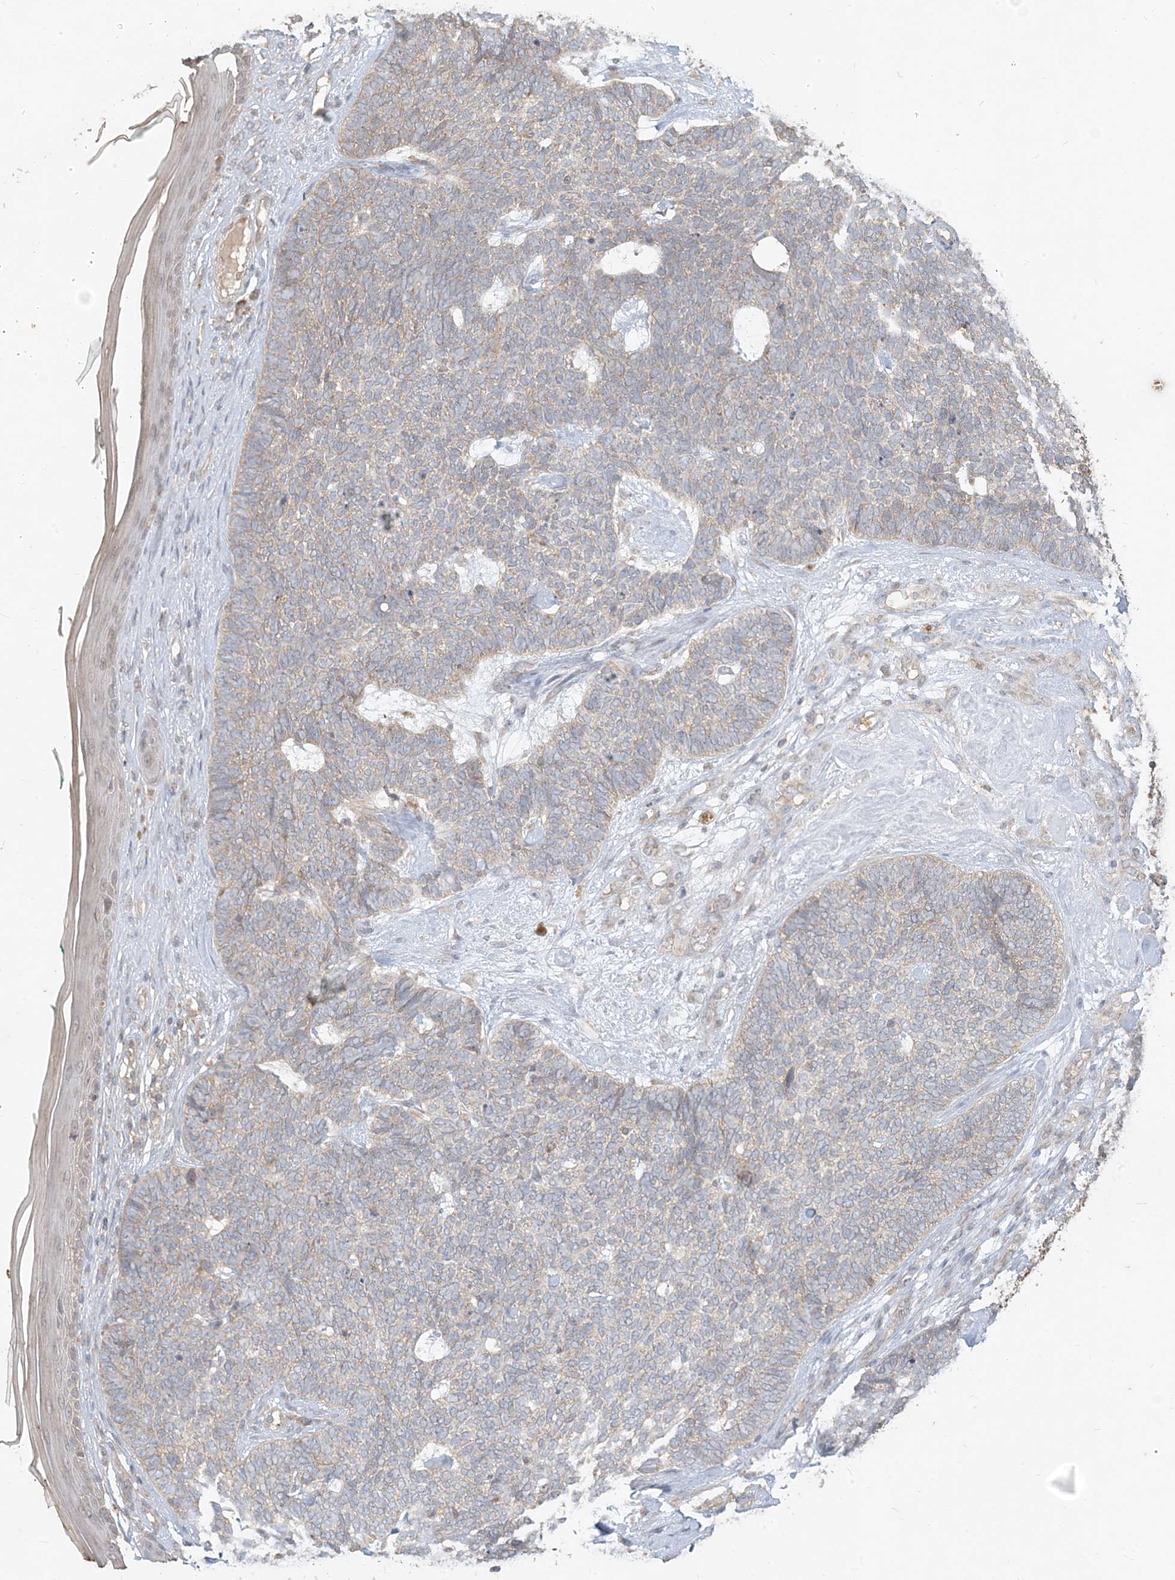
{"staining": {"intensity": "weak", "quantity": "25%-75%", "location": "cytoplasmic/membranous"}, "tissue": "skin cancer", "cell_type": "Tumor cells", "image_type": "cancer", "snomed": [{"axis": "morphology", "description": "Basal cell carcinoma"}, {"axis": "topography", "description": "Skin"}], "caption": "This is a photomicrograph of IHC staining of basal cell carcinoma (skin), which shows weak positivity in the cytoplasmic/membranous of tumor cells.", "gene": "MCOLN1", "patient": {"sex": "female", "age": 84}}